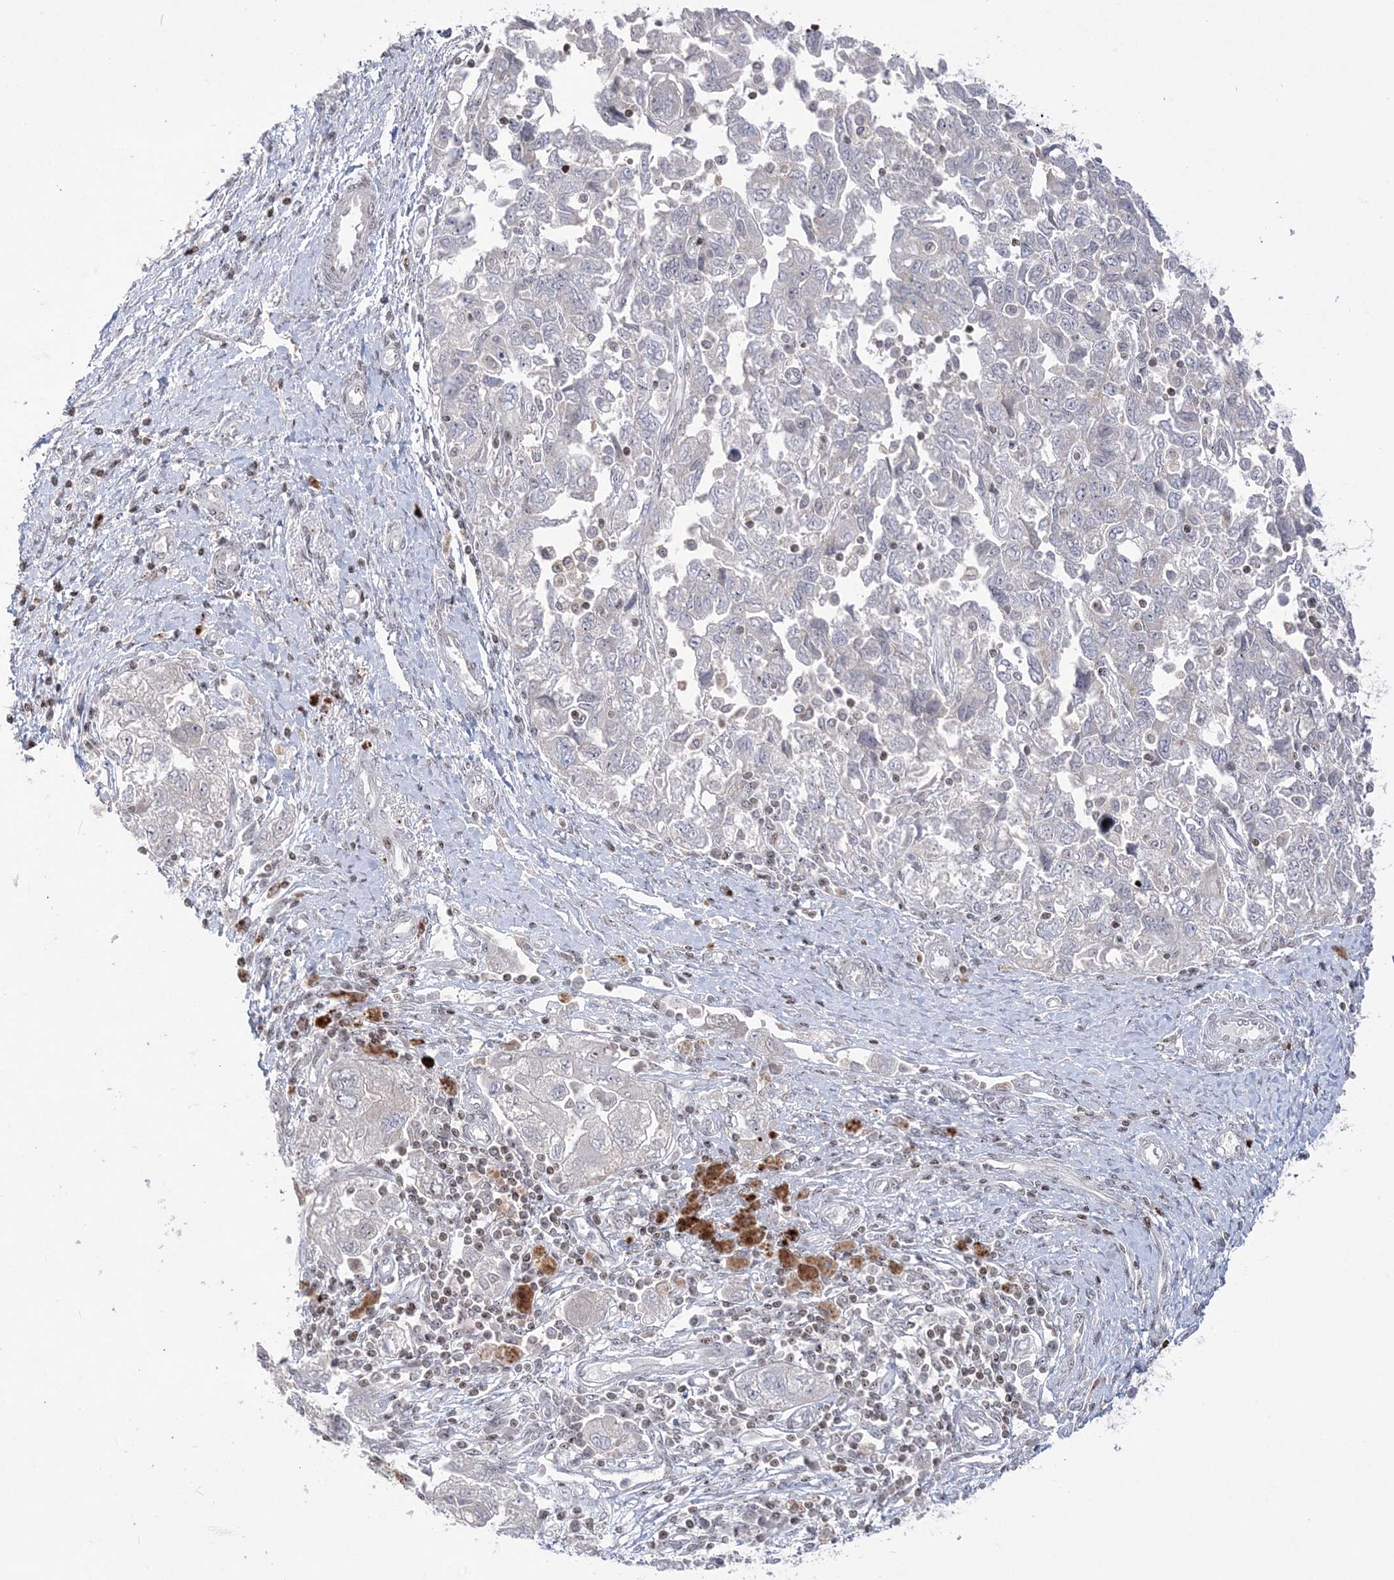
{"staining": {"intensity": "negative", "quantity": "none", "location": "none"}, "tissue": "ovarian cancer", "cell_type": "Tumor cells", "image_type": "cancer", "snomed": [{"axis": "morphology", "description": "Carcinoma, NOS"}, {"axis": "morphology", "description": "Cystadenocarcinoma, serous, NOS"}, {"axis": "topography", "description": "Ovary"}], "caption": "The image demonstrates no significant expression in tumor cells of ovarian cancer (carcinoma).", "gene": "SH3BP4", "patient": {"sex": "female", "age": 69}}